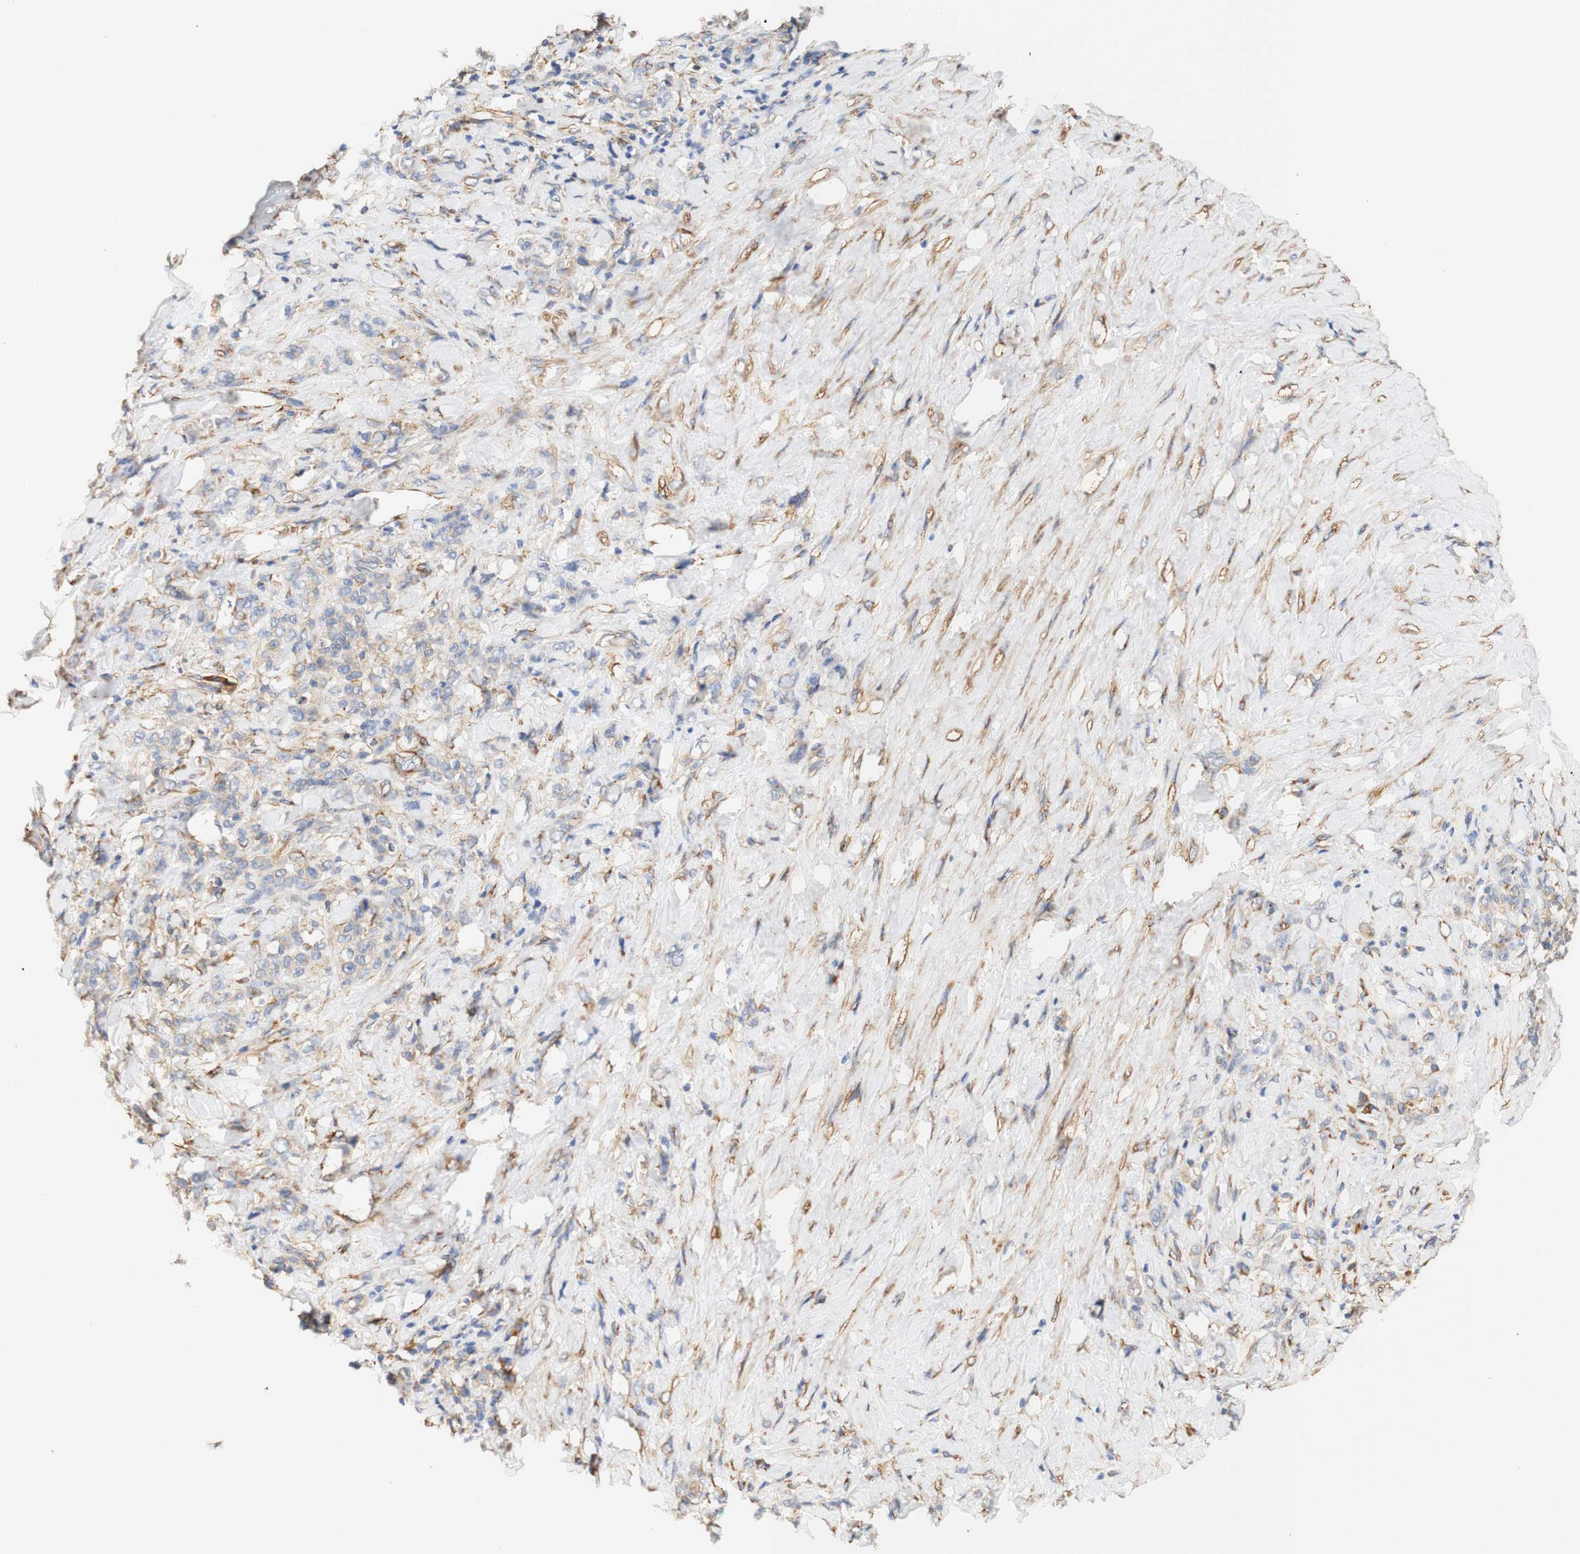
{"staining": {"intensity": "weak", "quantity": "25%-75%", "location": "cytoplasmic/membranous"}, "tissue": "stomach cancer", "cell_type": "Tumor cells", "image_type": "cancer", "snomed": [{"axis": "morphology", "description": "Adenocarcinoma, NOS"}, {"axis": "topography", "description": "Stomach"}], "caption": "Immunohistochemical staining of human stomach cancer demonstrates low levels of weak cytoplasmic/membranous protein positivity in about 25%-75% of tumor cells. The staining was performed using DAB (3,3'-diaminobenzidine) to visualize the protein expression in brown, while the nuclei were stained in blue with hematoxylin (Magnification: 20x).", "gene": "EIF2AK4", "patient": {"sex": "male", "age": 82}}